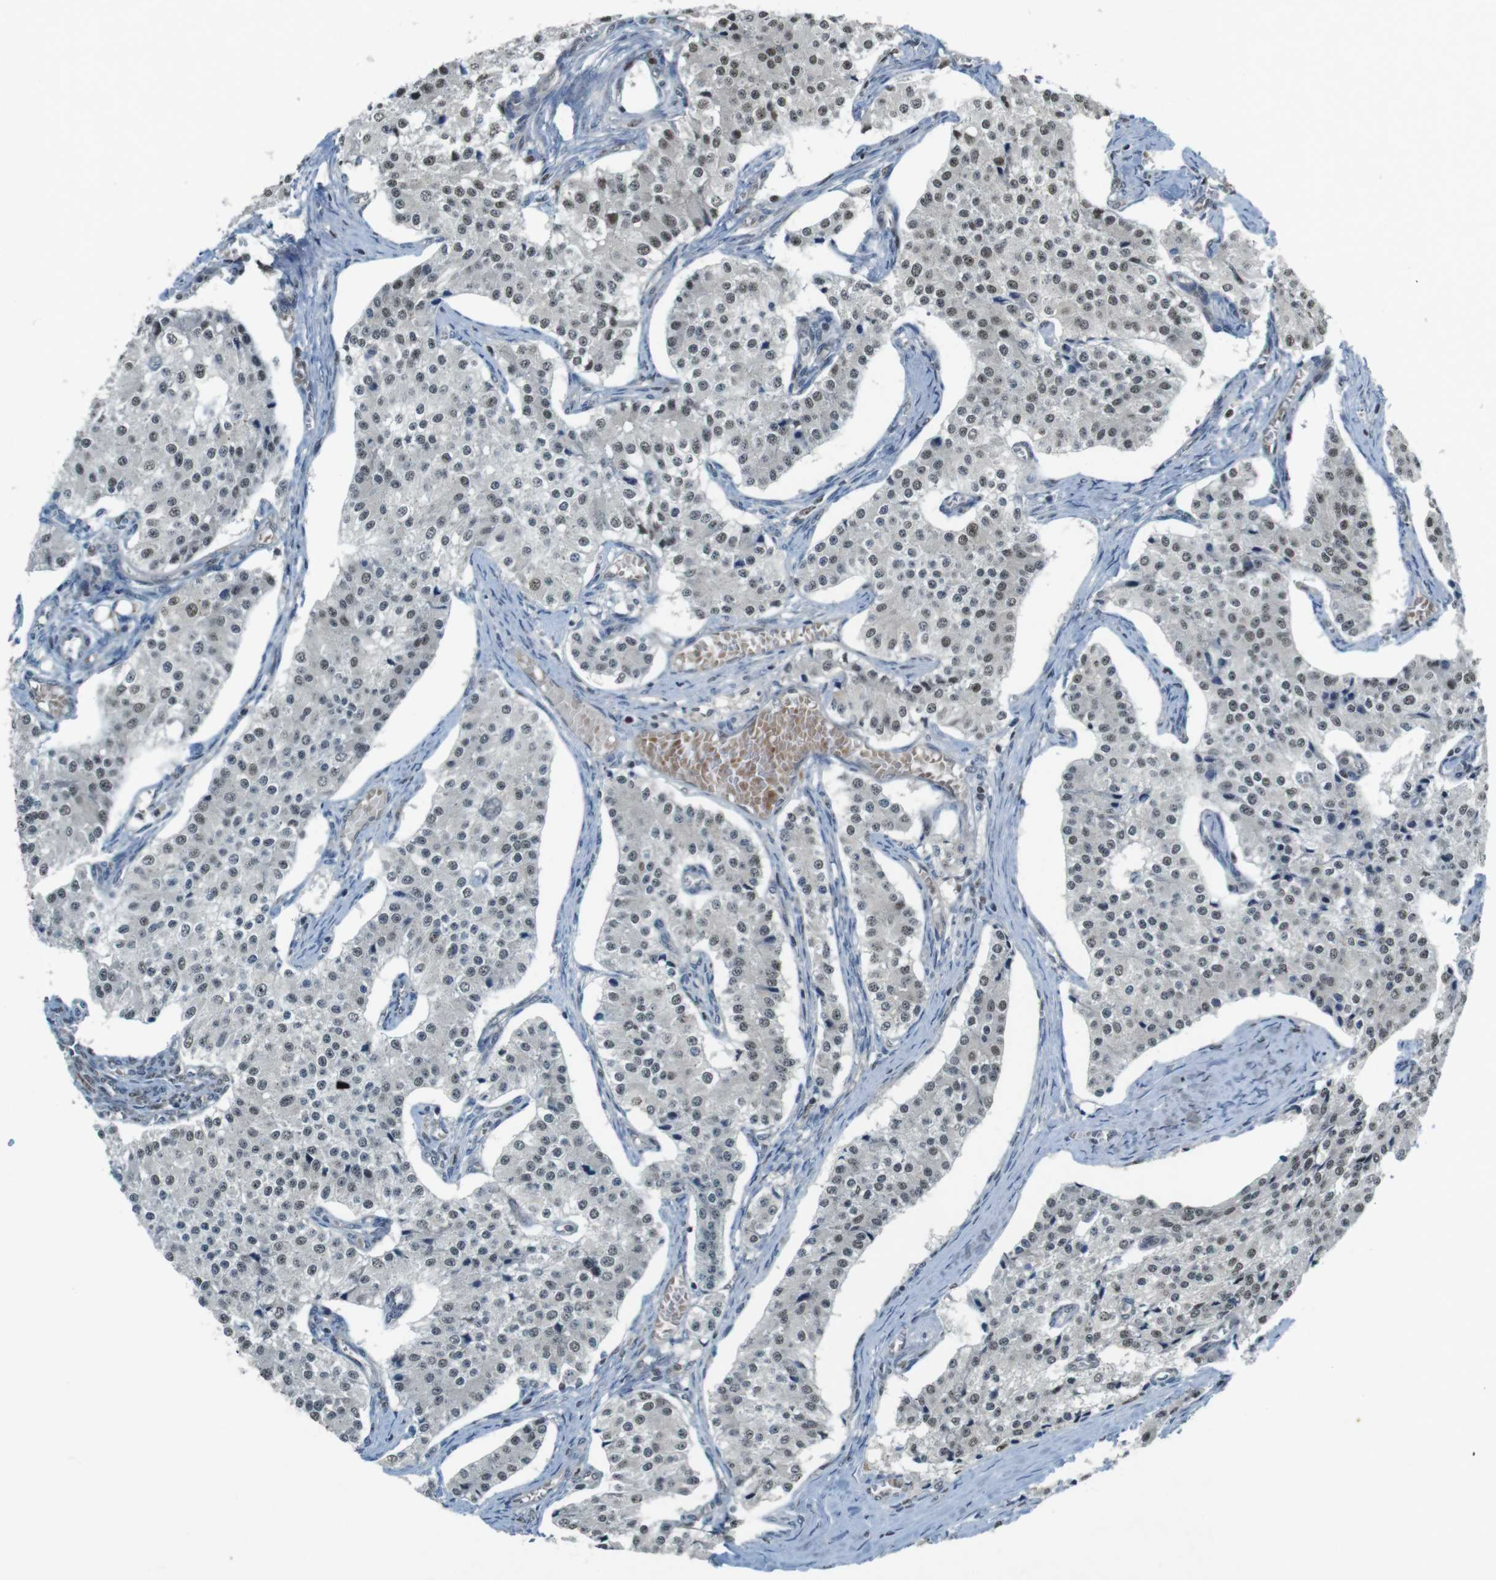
{"staining": {"intensity": "weak", "quantity": ">75%", "location": "nuclear"}, "tissue": "carcinoid", "cell_type": "Tumor cells", "image_type": "cancer", "snomed": [{"axis": "morphology", "description": "Carcinoid, malignant, NOS"}, {"axis": "topography", "description": "Colon"}], "caption": "An immunohistochemistry (IHC) image of tumor tissue is shown. Protein staining in brown highlights weak nuclear positivity in malignant carcinoid within tumor cells.", "gene": "MAPKAPK5", "patient": {"sex": "female", "age": 52}}